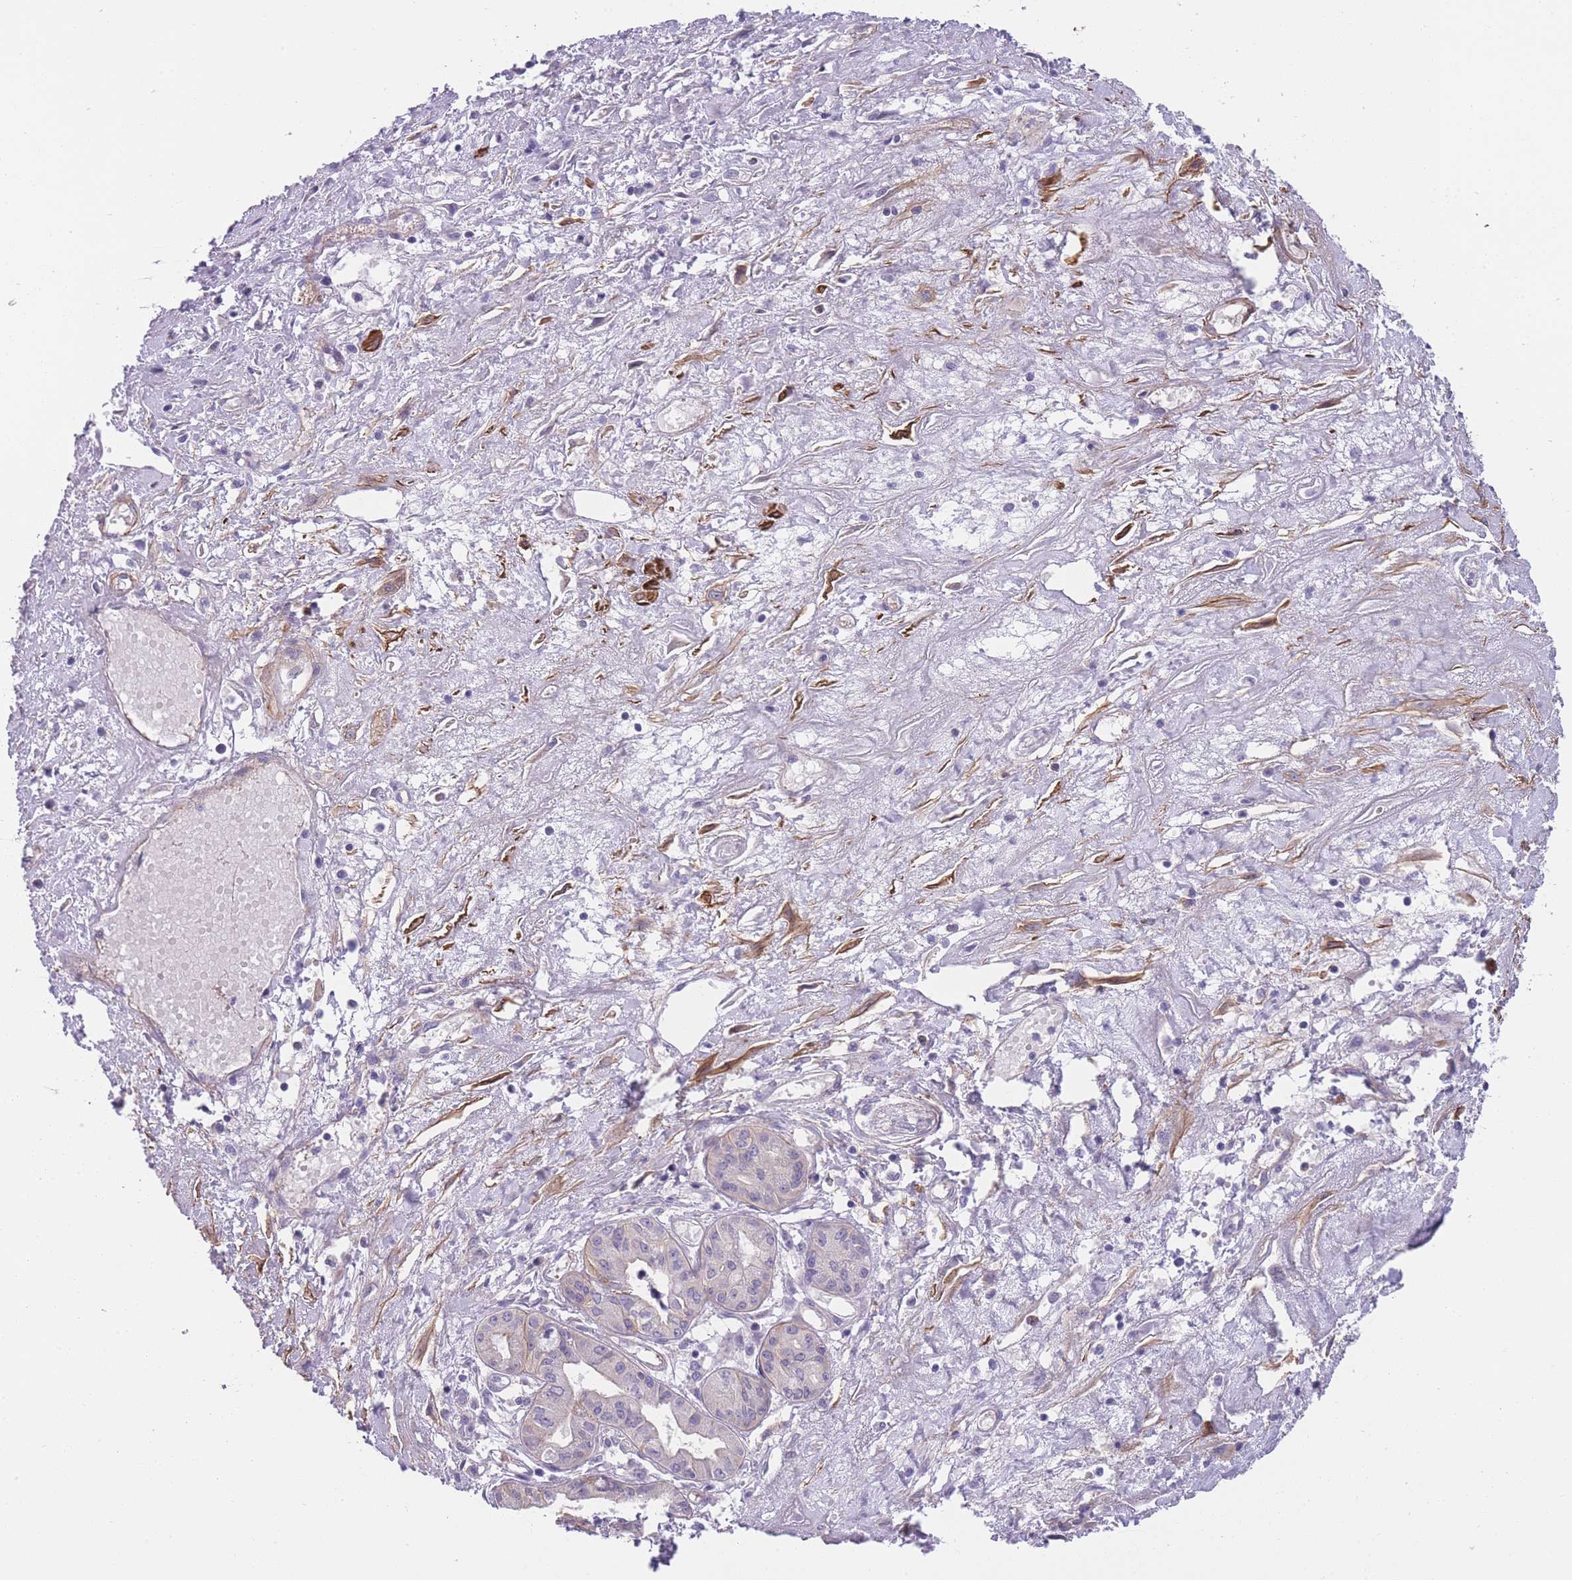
{"staining": {"intensity": "weak", "quantity": "<25%", "location": "cytoplasmic/membranous"}, "tissue": "pancreatic cancer", "cell_type": "Tumor cells", "image_type": "cancer", "snomed": [{"axis": "morphology", "description": "Adenocarcinoma, NOS"}, {"axis": "topography", "description": "Pancreas"}], "caption": "This micrograph is of pancreatic cancer (adenocarcinoma) stained with immunohistochemistry to label a protein in brown with the nuclei are counter-stained blue. There is no staining in tumor cells. The staining is performed using DAB brown chromogen with nuclei counter-stained in using hematoxylin.", "gene": "FAM124A", "patient": {"sex": "female", "age": 50}}